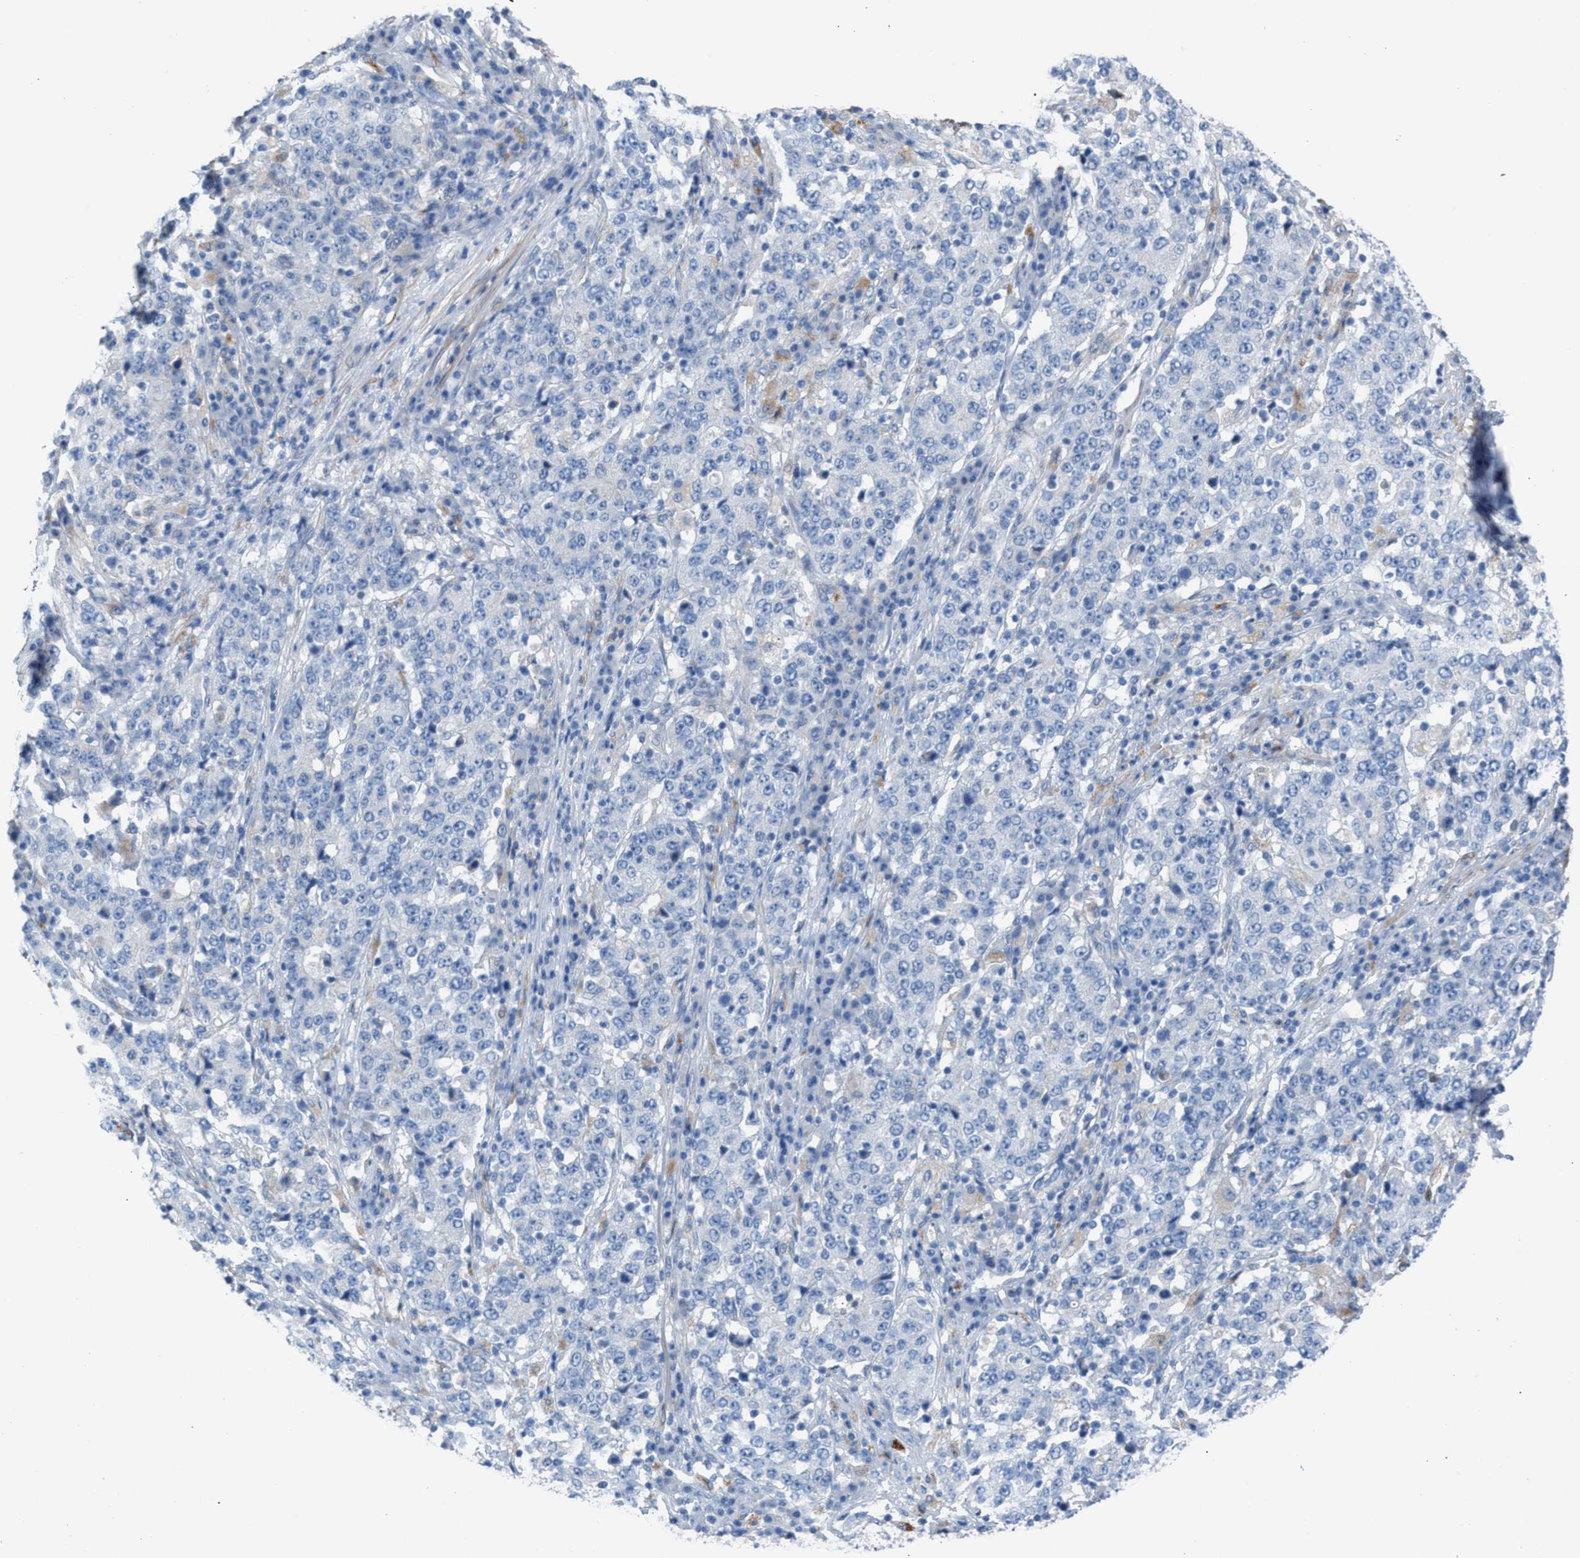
{"staining": {"intensity": "negative", "quantity": "none", "location": "none"}, "tissue": "stomach cancer", "cell_type": "Tumor cells", "image_type": "cancer", "snomed": [{"axis": "morphology", "description": "Adenocarcinoma, NOS"}, {"axis": "topography", "description": "Stomach"}], "caption": "The IHC histopathology image has no significant positivity in tumor cells of adenocarcinoma (stomach) tissue. The staining was performed using DAB (3,3'-diaminobenzidine) to visualize the protein expression in brown, while the nuclei were stained in blue with hematoxylin (Magnification: 20x).", "gene": "ASPA", "patient": {"sex": "male", "age": 59}}